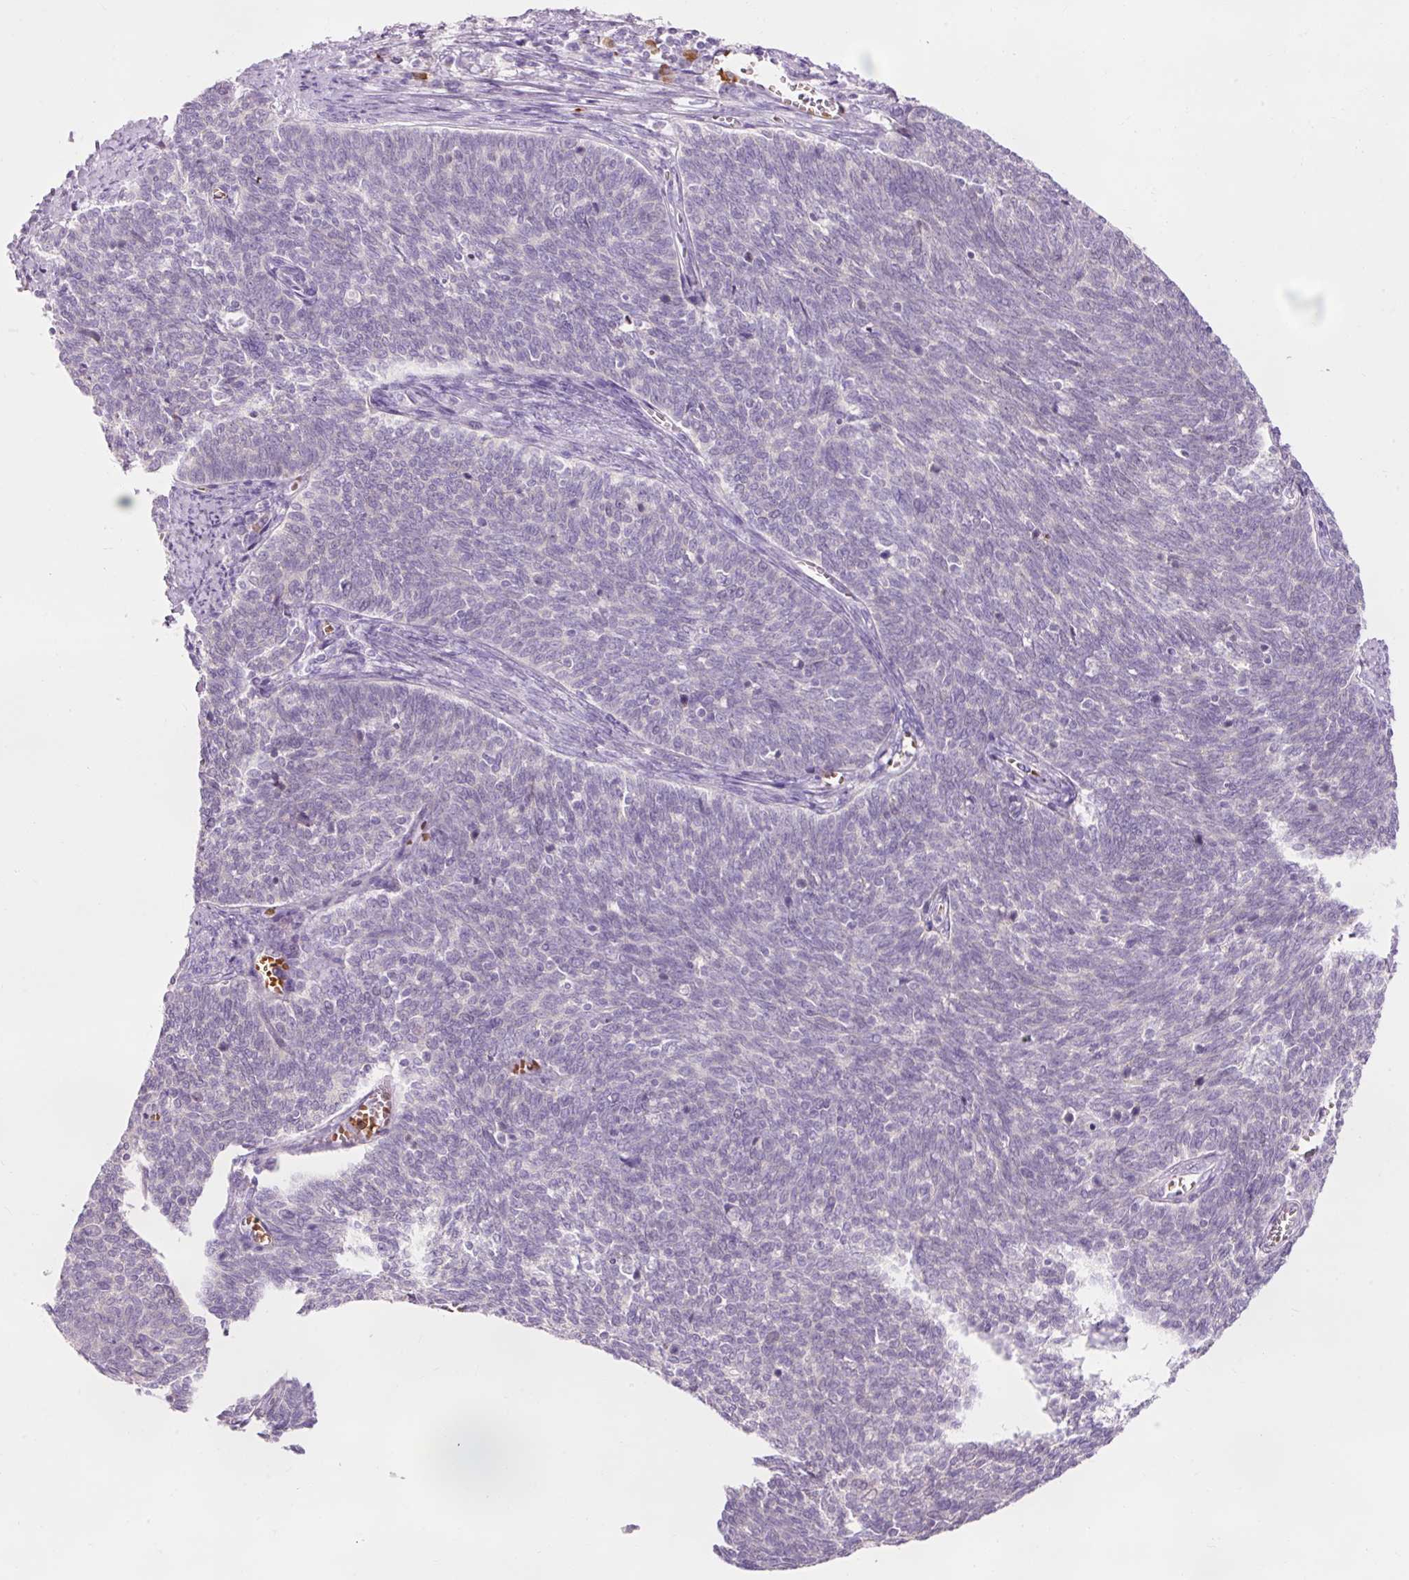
{"staining": {"intensity": "negative", "quantity": "none", "location": "none"}, "tissue": "cervical cancer", "cell_type": "Tumor cells", "image_type": "cancer", "snomed": [{"axis": "morphology", "description": "Squamous cell carcinoma, NOS"}, {"axis": "topography", "description": "Cervix"}], "caption": "An image of cervical squamous cell carcinoma stained for a protein exhibits no brown staining in tumor cells. Nuclei are stained in blue.", "gene": "DHRS11", "patient": {"sex": "female", "age": 39}}